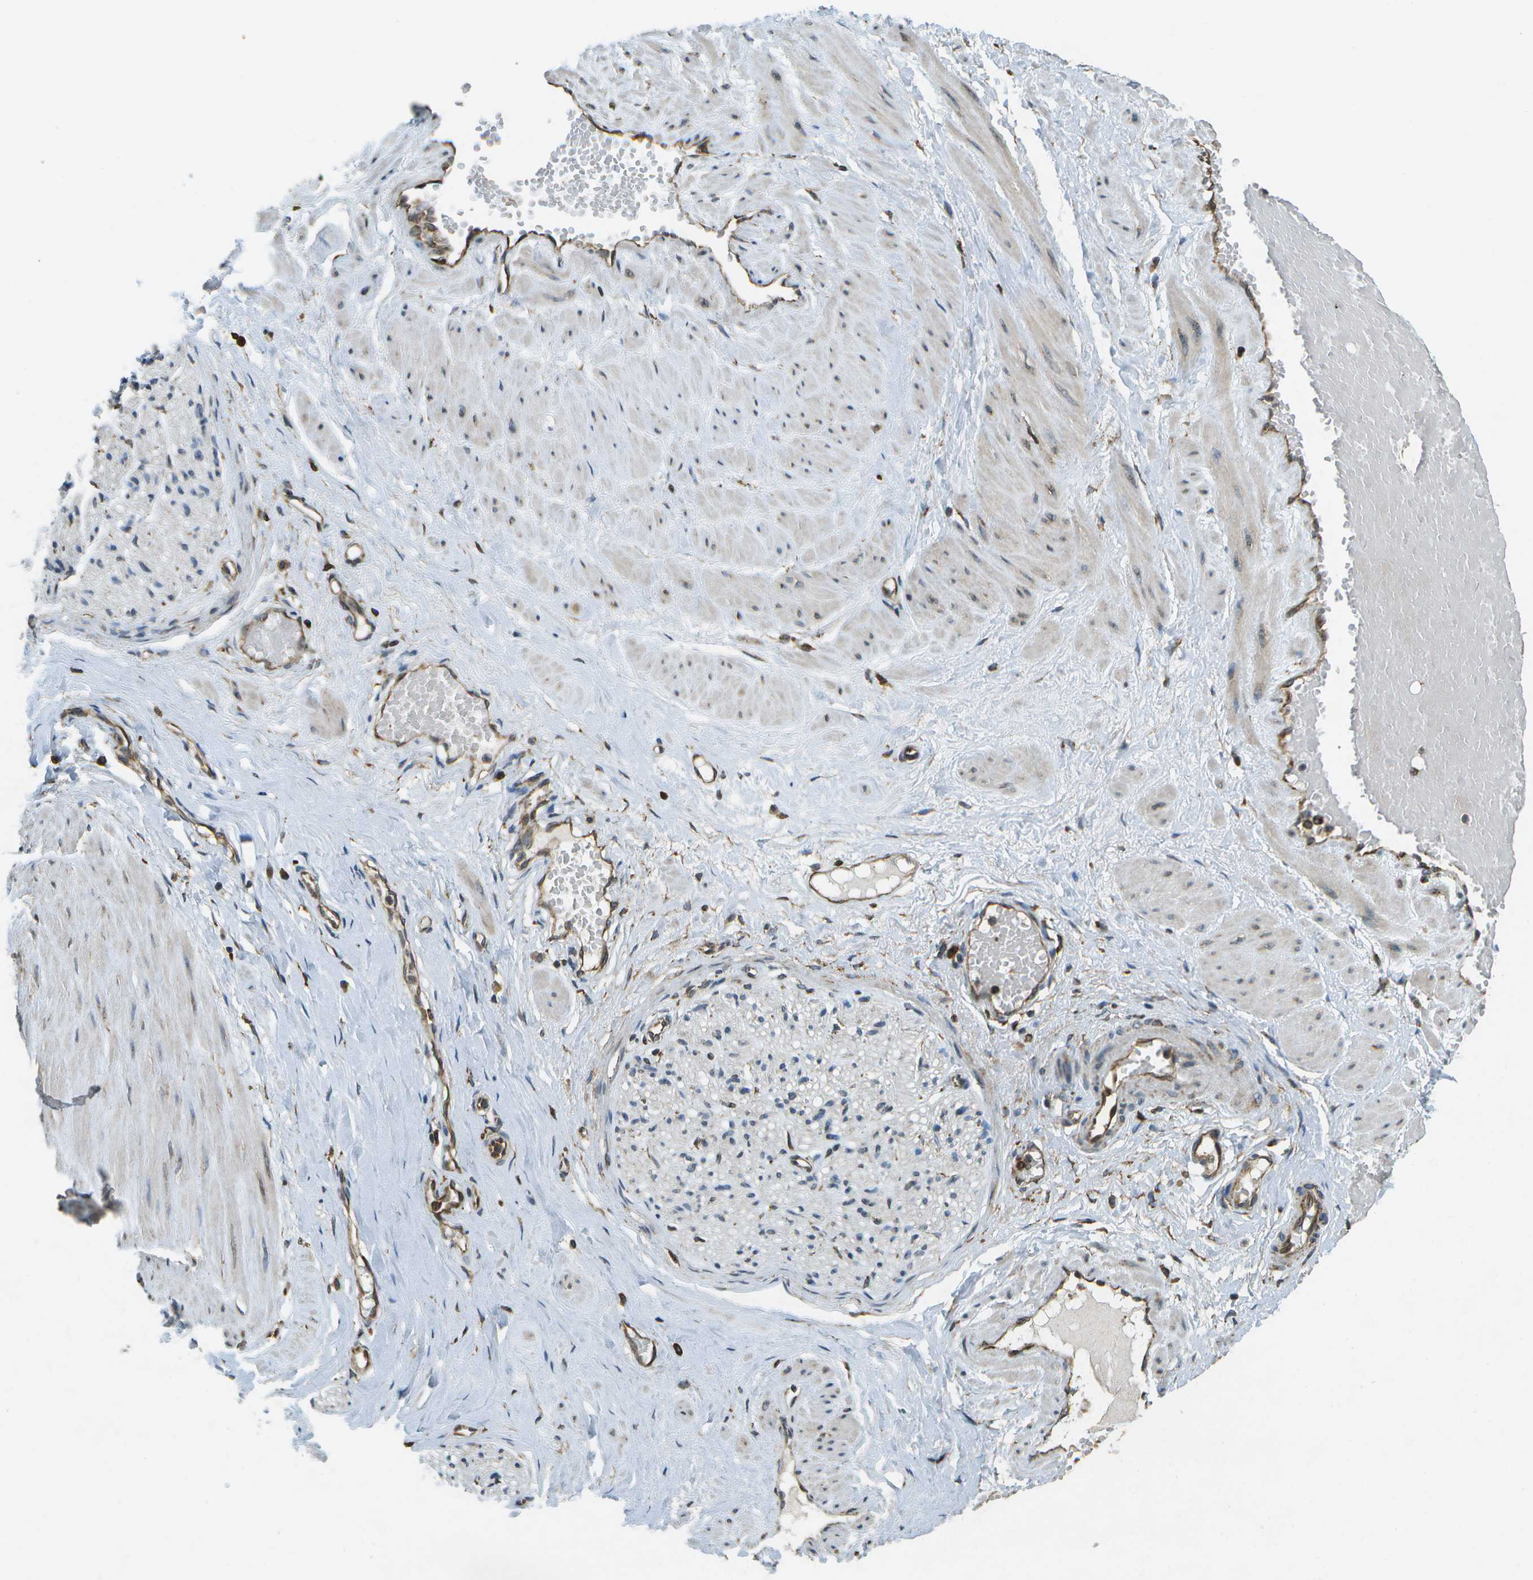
{"staining": {"intensity": "moderate", "quantity": ">75%", "location": "cytoplasmic/membranous"}, "tissue": "adipose tissue", "cell_type": "Adipocytes", "image_type": "normal", "snomed": [{"axis": "morphology", "description": "Normal tissue, NOS"}, {"axis": "topography", "description": "Soft tissue"}, {"axis": "topography", "description": "Vascular tissue"}], "caption": "Immunohistochemical staining of normal adipose tissue demonstrates >75% levels of moderate cytoplasmic/membranous protein positivity in about >75% of adipocytes.", "gene": "PDIA4", "patient": {"sex": "female", "age": 35}}